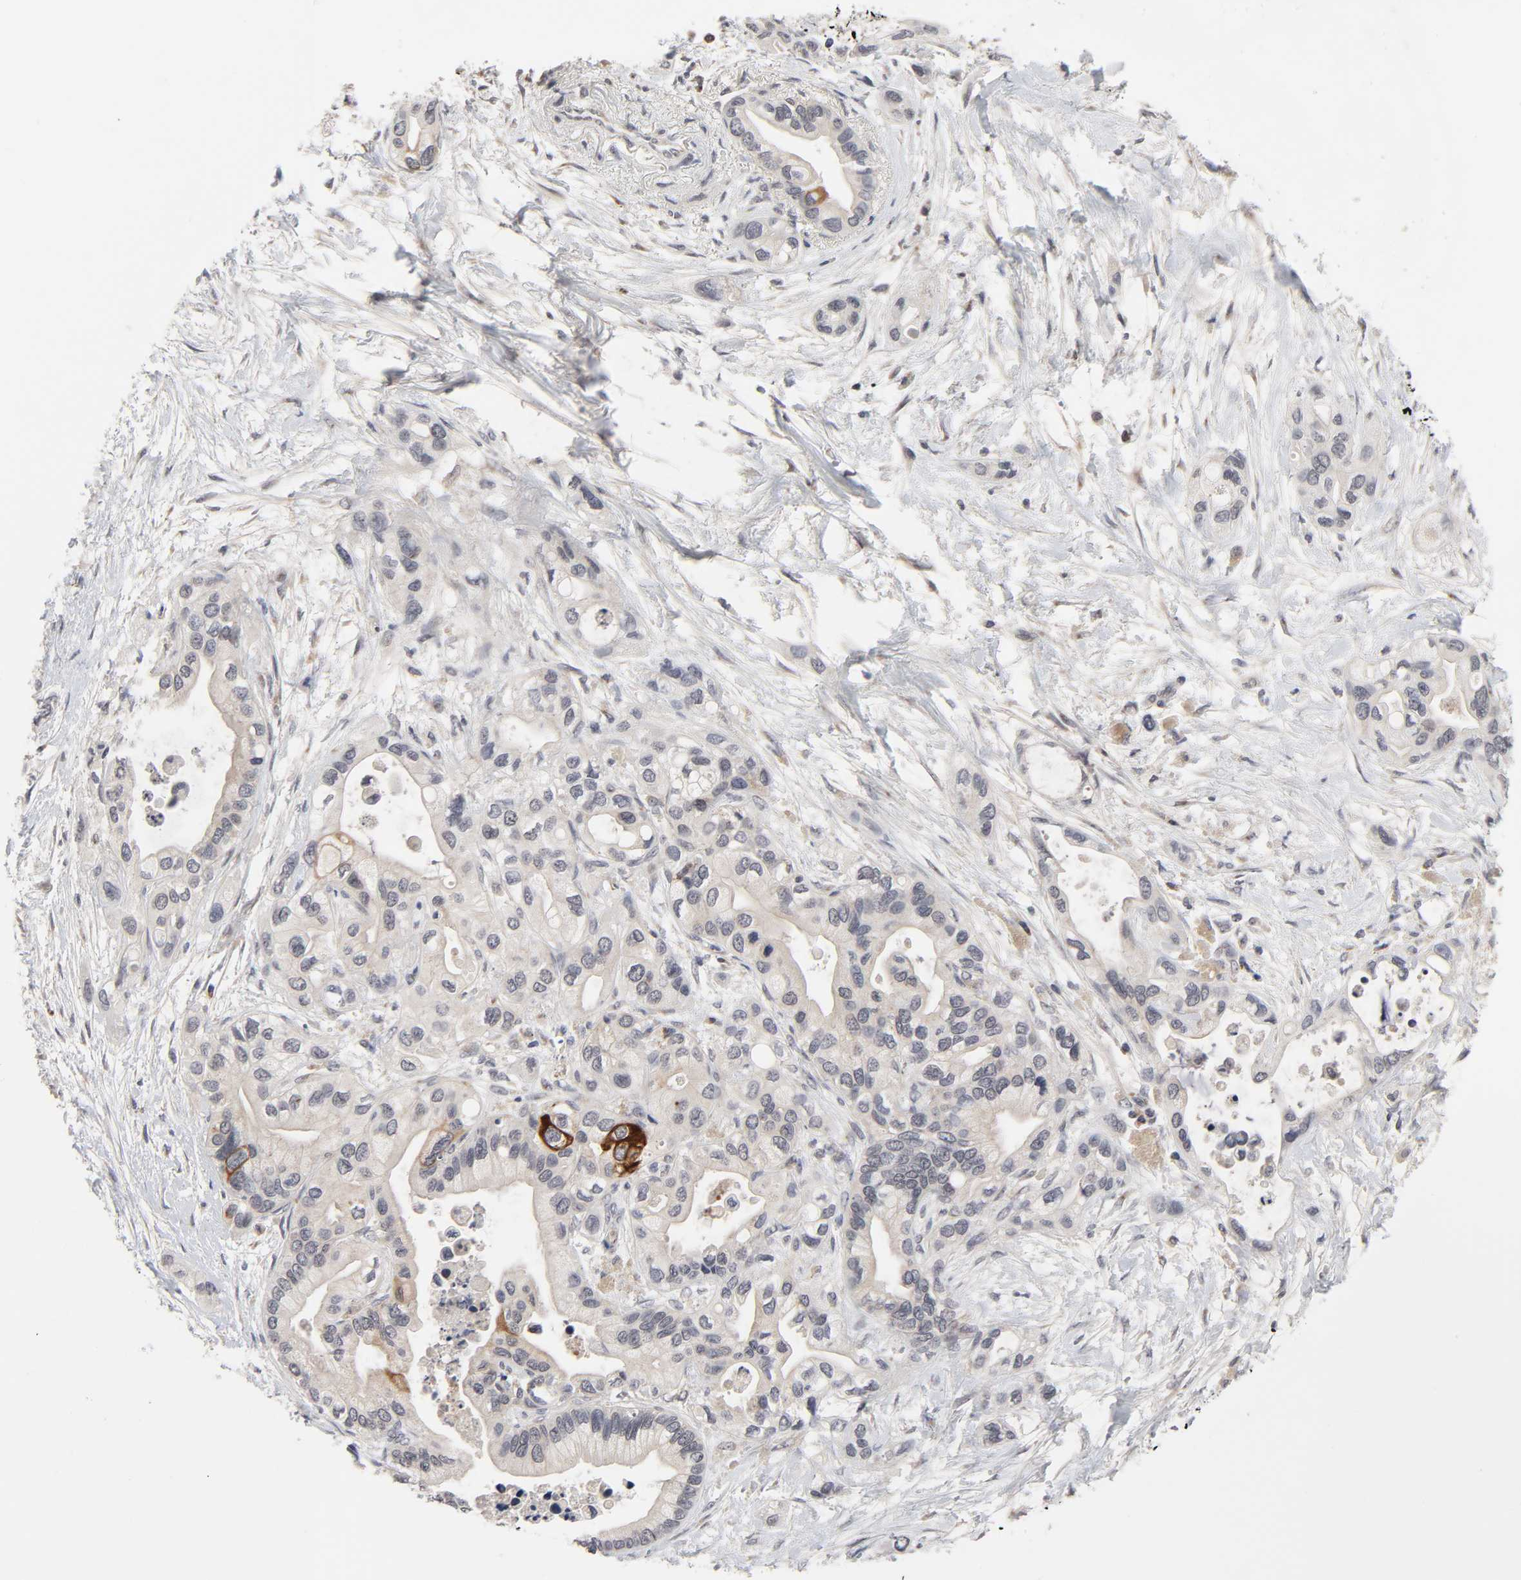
{"staining": {"intensity": "strong", "quantity": "<25%", "location": "cytoplasmic/membranous"}, "tissue": "pancreatic cancer", "cell_type": "Tumor cells", "image_type": "cancer", "snomed": [{"axis": "morphology", "description": "Adenocarcinoma, NOS"}, {"axis": "topography", "description": "Pancreas"}], "caption": "A brown stain labels strong cytoplasmic/membranous staining of a protein in pancreatic adenocarcinoma tumor cells.", "gene": "AUH", "patient": {"sex": "female", "age": 77}}